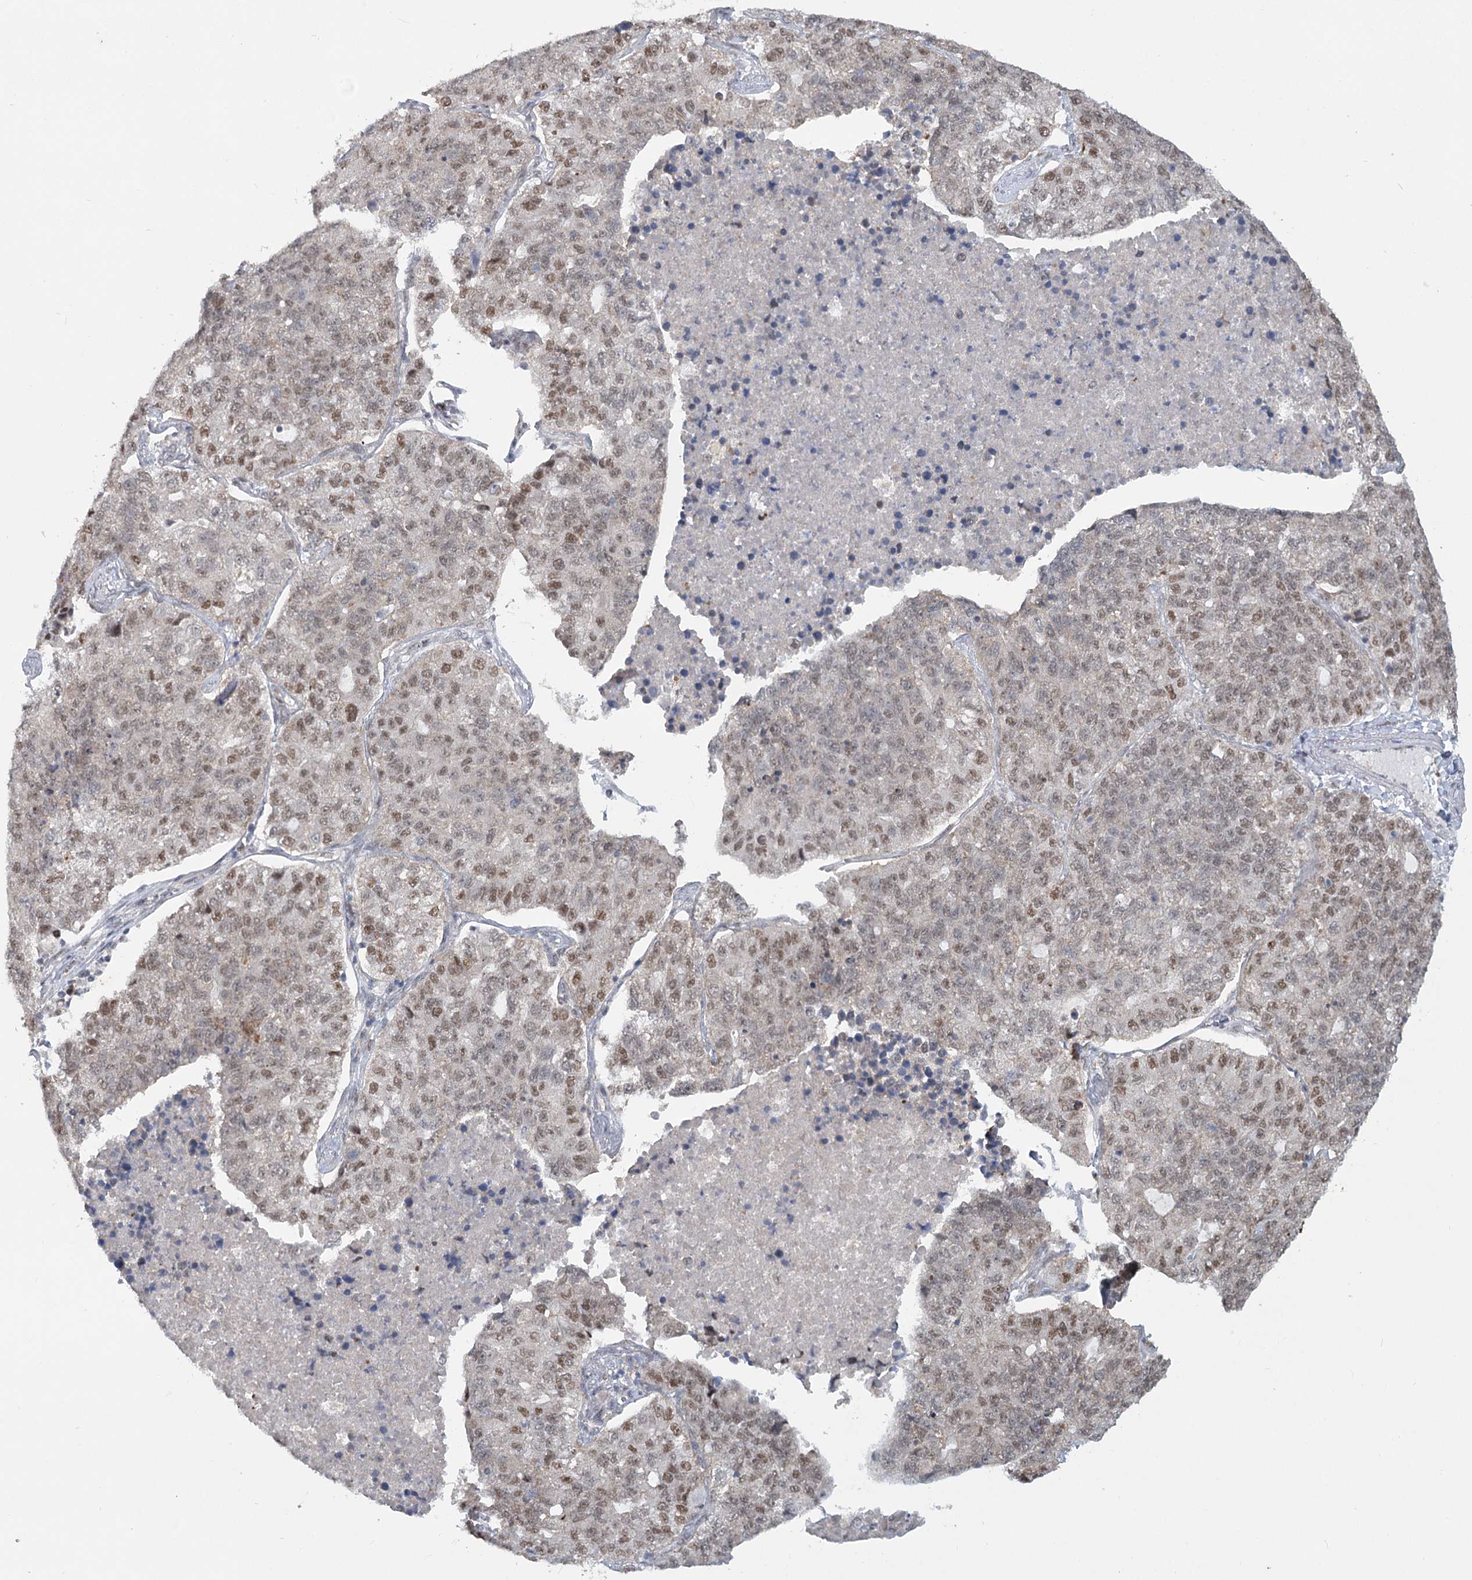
{"staining": {"intensity": "moderate", "quantity": "25%-75%", "location": "nuclear"}, "tissue": "lung cancer", "cell_type": "Tumor cells", "image_type": "cancer", "snomed": [{"axis": "morphology", "description": "Adenocarcinoma, NOS"}, {"axis": "topography", "description": "Lung"}], "caption": "Immunohistochemistry of lung cancer (adenocarcinoma) shows medium levels of moderate nuclear positivity in about 25%-75% of tumor cells.", "gene": "MTG1", "patient": {"sex": "male", "age": 49}}